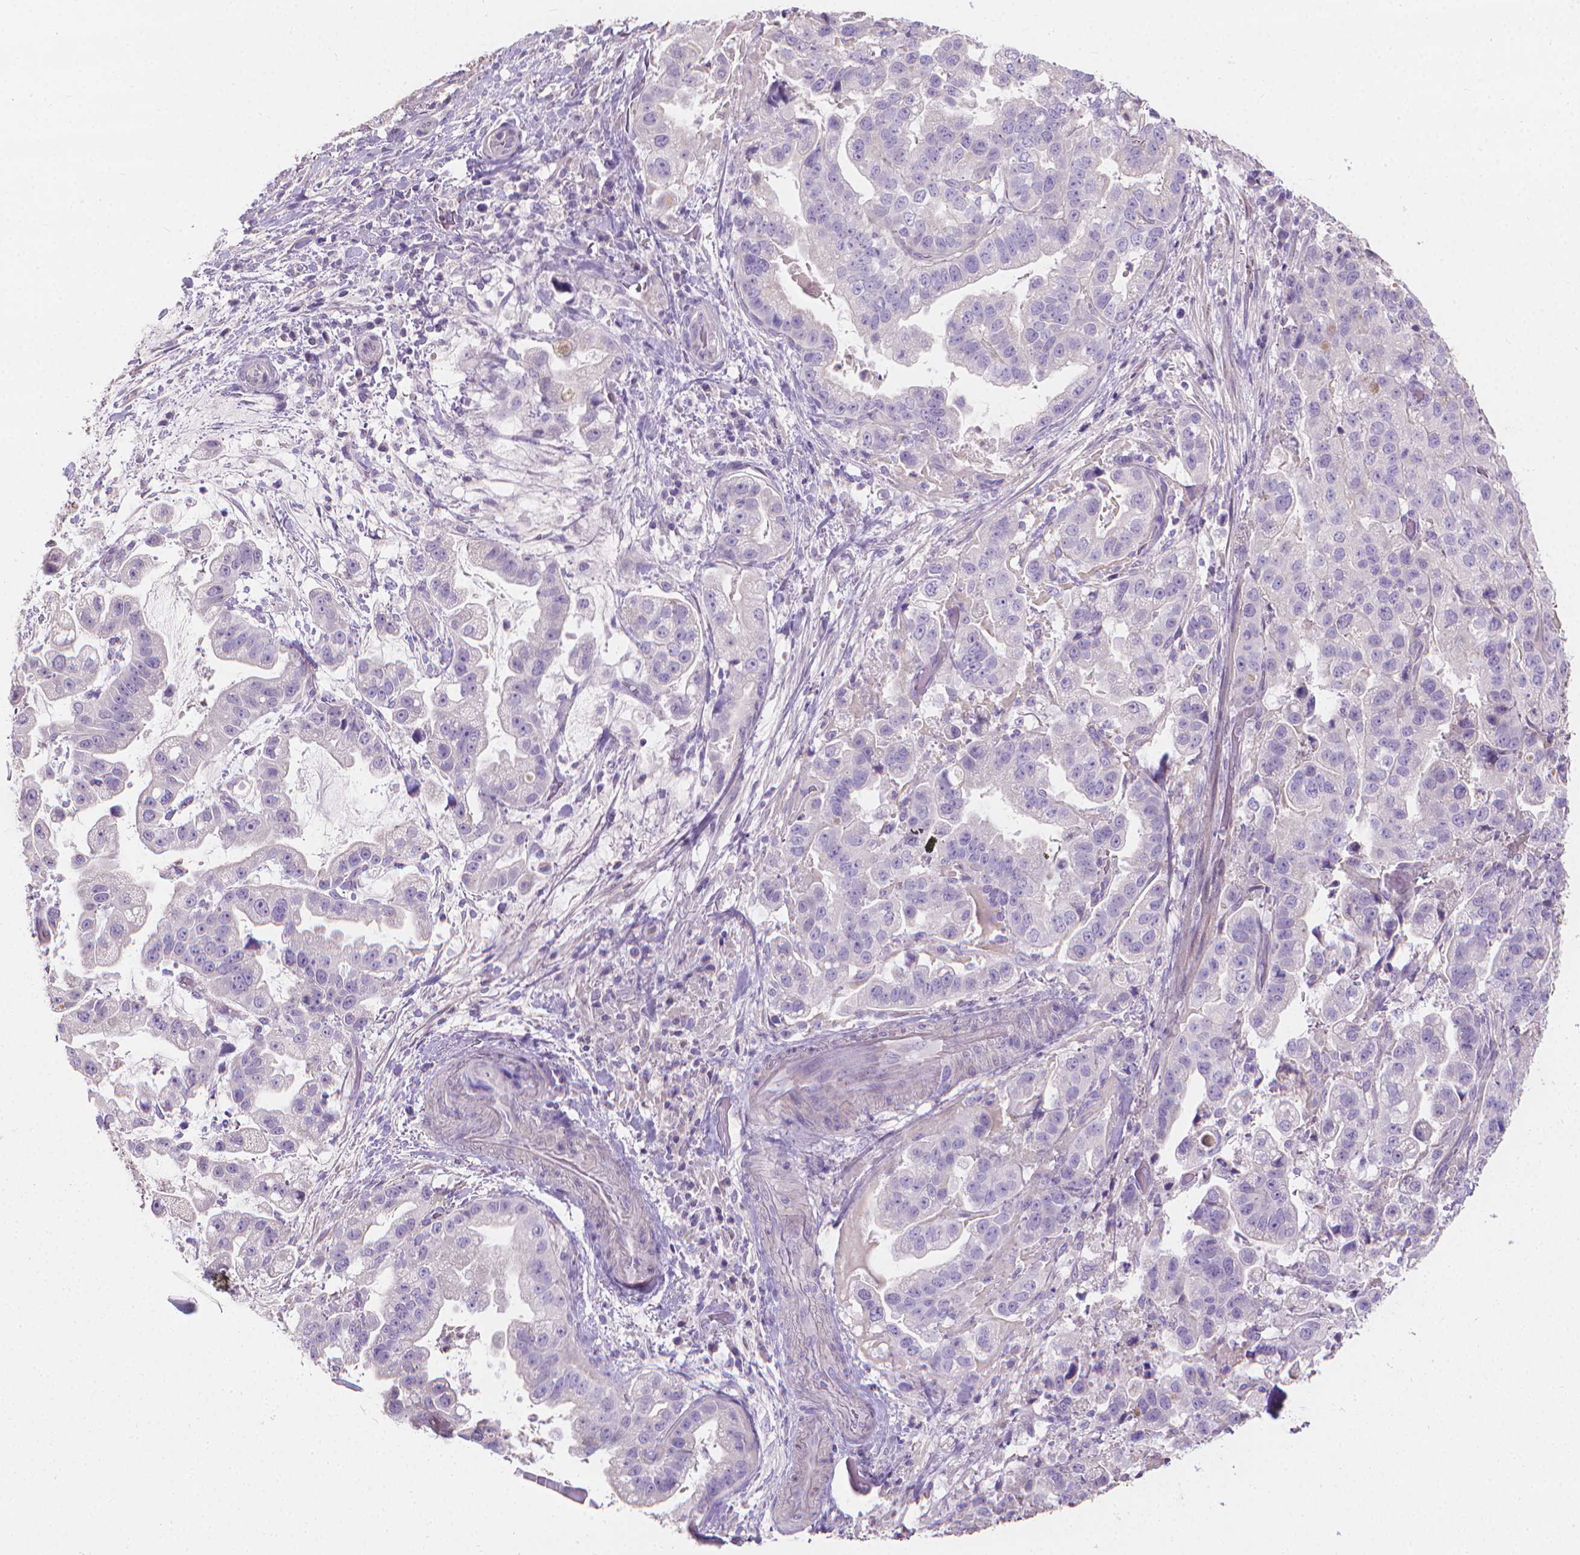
{"staining": {"intensity": "negative", "quantity": "none", "location": "none"}, "tissue": "stomach cancer", "cell_type": "Tumor cells", "image_type": "cancer", "snomed": [{"axis": "morphology", "description": "Adenocarcinoma, NOS"}, {"axis": "topography", "description": "Stomach"}], "caption": "This is an immunohistochemistry photomicrograph of stomach cancer (adenocarcinoma). There is no expression in tumor cells.", "gene": "CABCOCO1", "patient": {"sex": "male", "age": 59}}